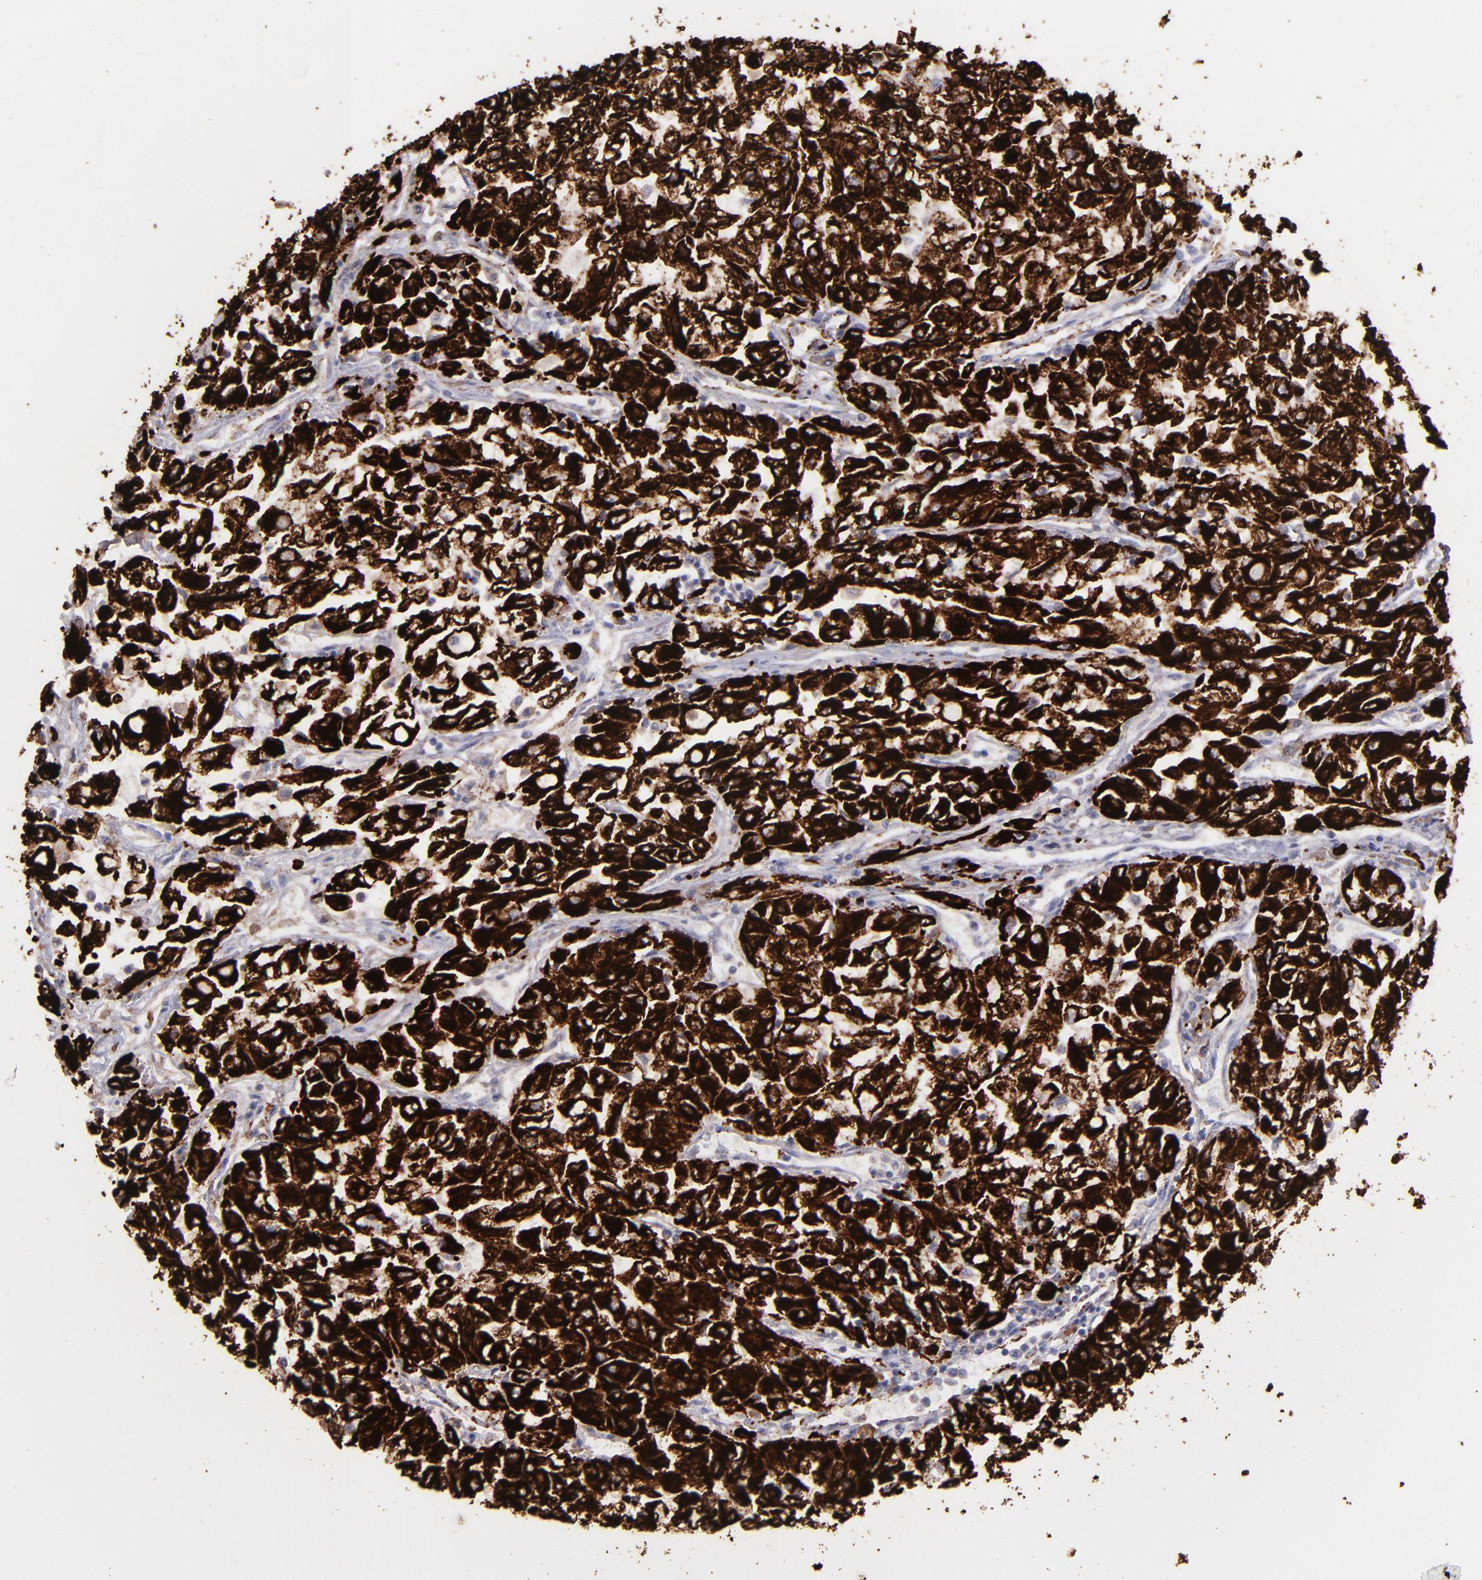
{"staining": {"intensity": "strong", "quantity": ">75%", "location": "cytoplasmic/membranous"}, "tissue": "renal cancer", "cell_type": "Tumor cells", "image_type": "cancer", "snomed": [{"axis": "morphology", "description": "Adenocarcinoma, NOS"}, {"axis": "topography", "description": "Kidney"}], "caption": "Immunohistochemical staining of adenocarcinoma (renal) shows high levels of strong cytoplasmic/membranous protein expression in about >75% of tumor cells.", "gene": "MAOB", "patient": {"sex": "male", "age": 59}}